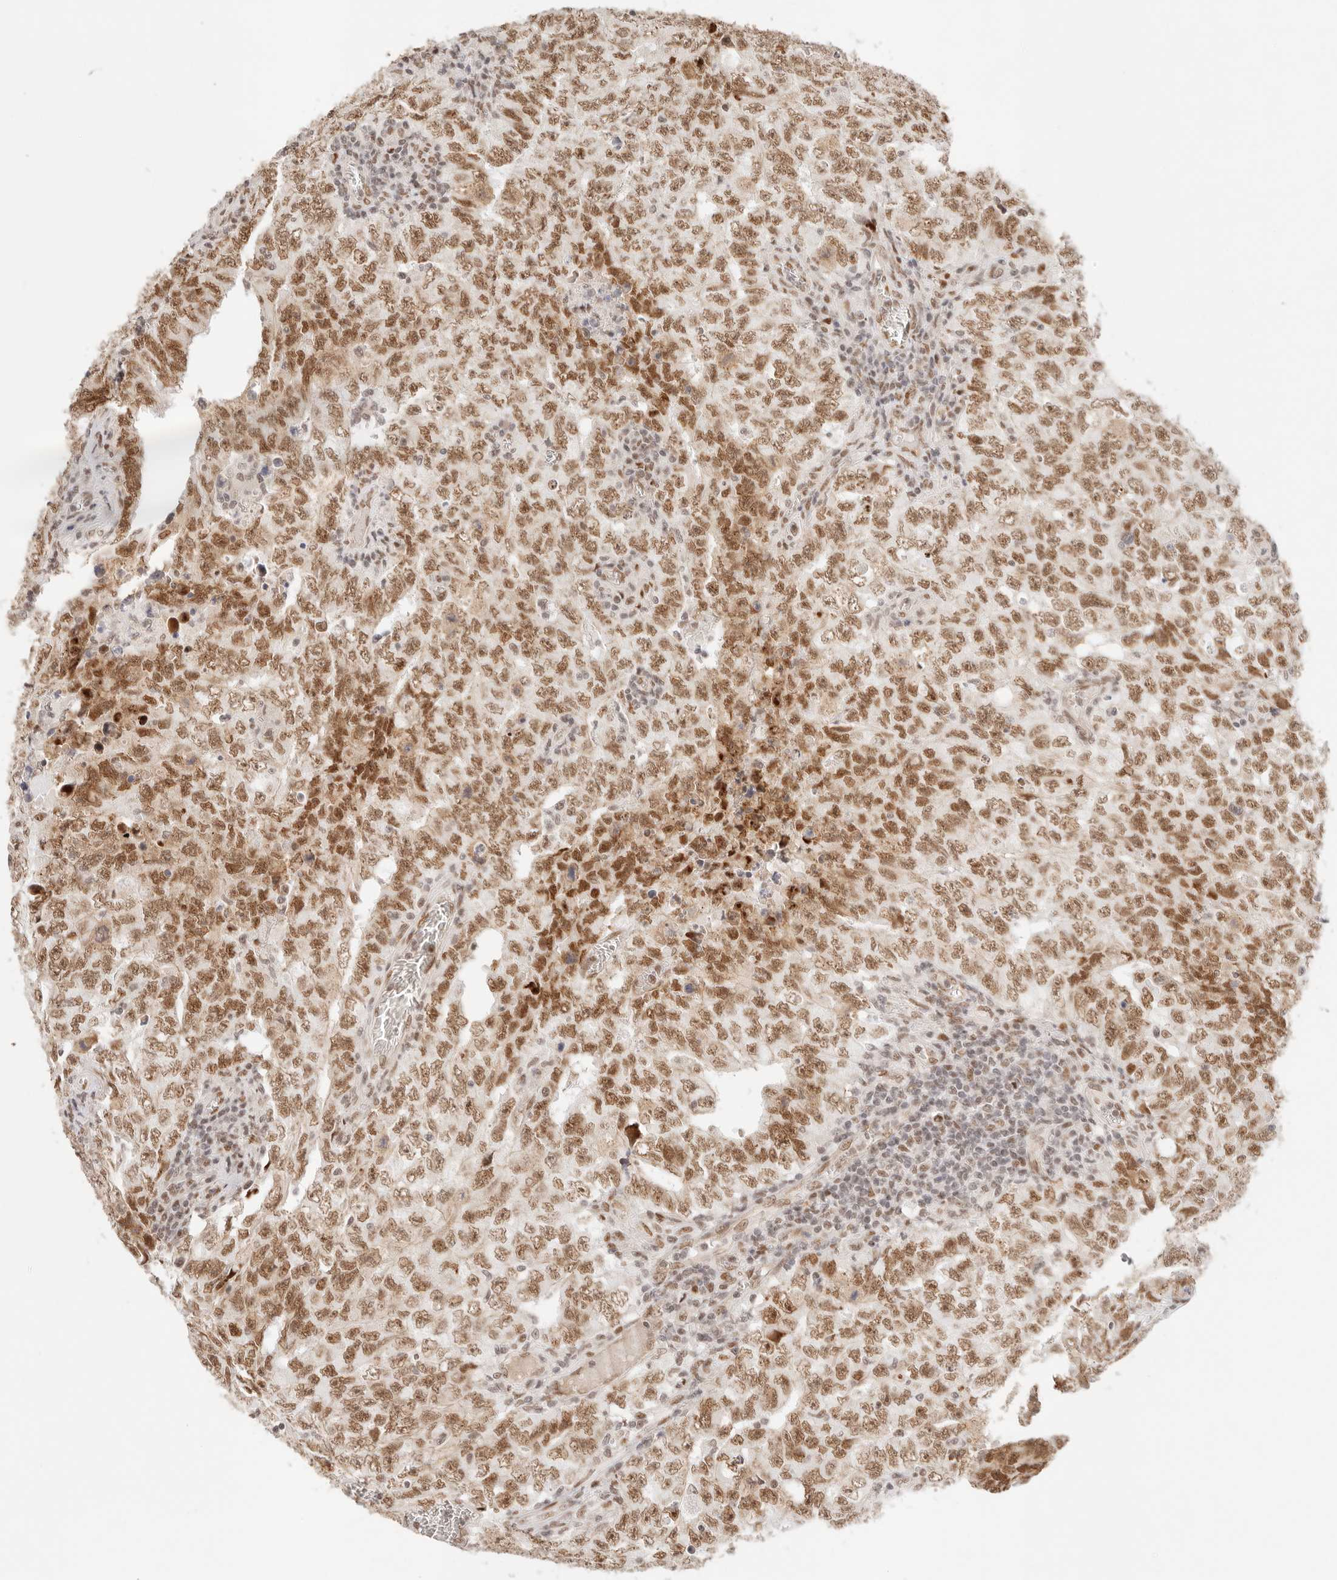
{"staining": {"intensity": "moderate", "quantity": ">75%", "location": "nuclear"}, "tissue": "testis cancer", "cell_type": "Tumor cells", "image_type": "cancer", "snomed": [{"axis": "morphology", "description": "Carcinoma, Embryonal, NOS"}, {"axis": "topography", "description": "Testis"}], "caption": "Testis embryonal carcinoma stained with a protein marker demonstrates moderate staining in tumor cells.", "gene": "HOXC5", "patient": {"sex": "male", "age": 26}}